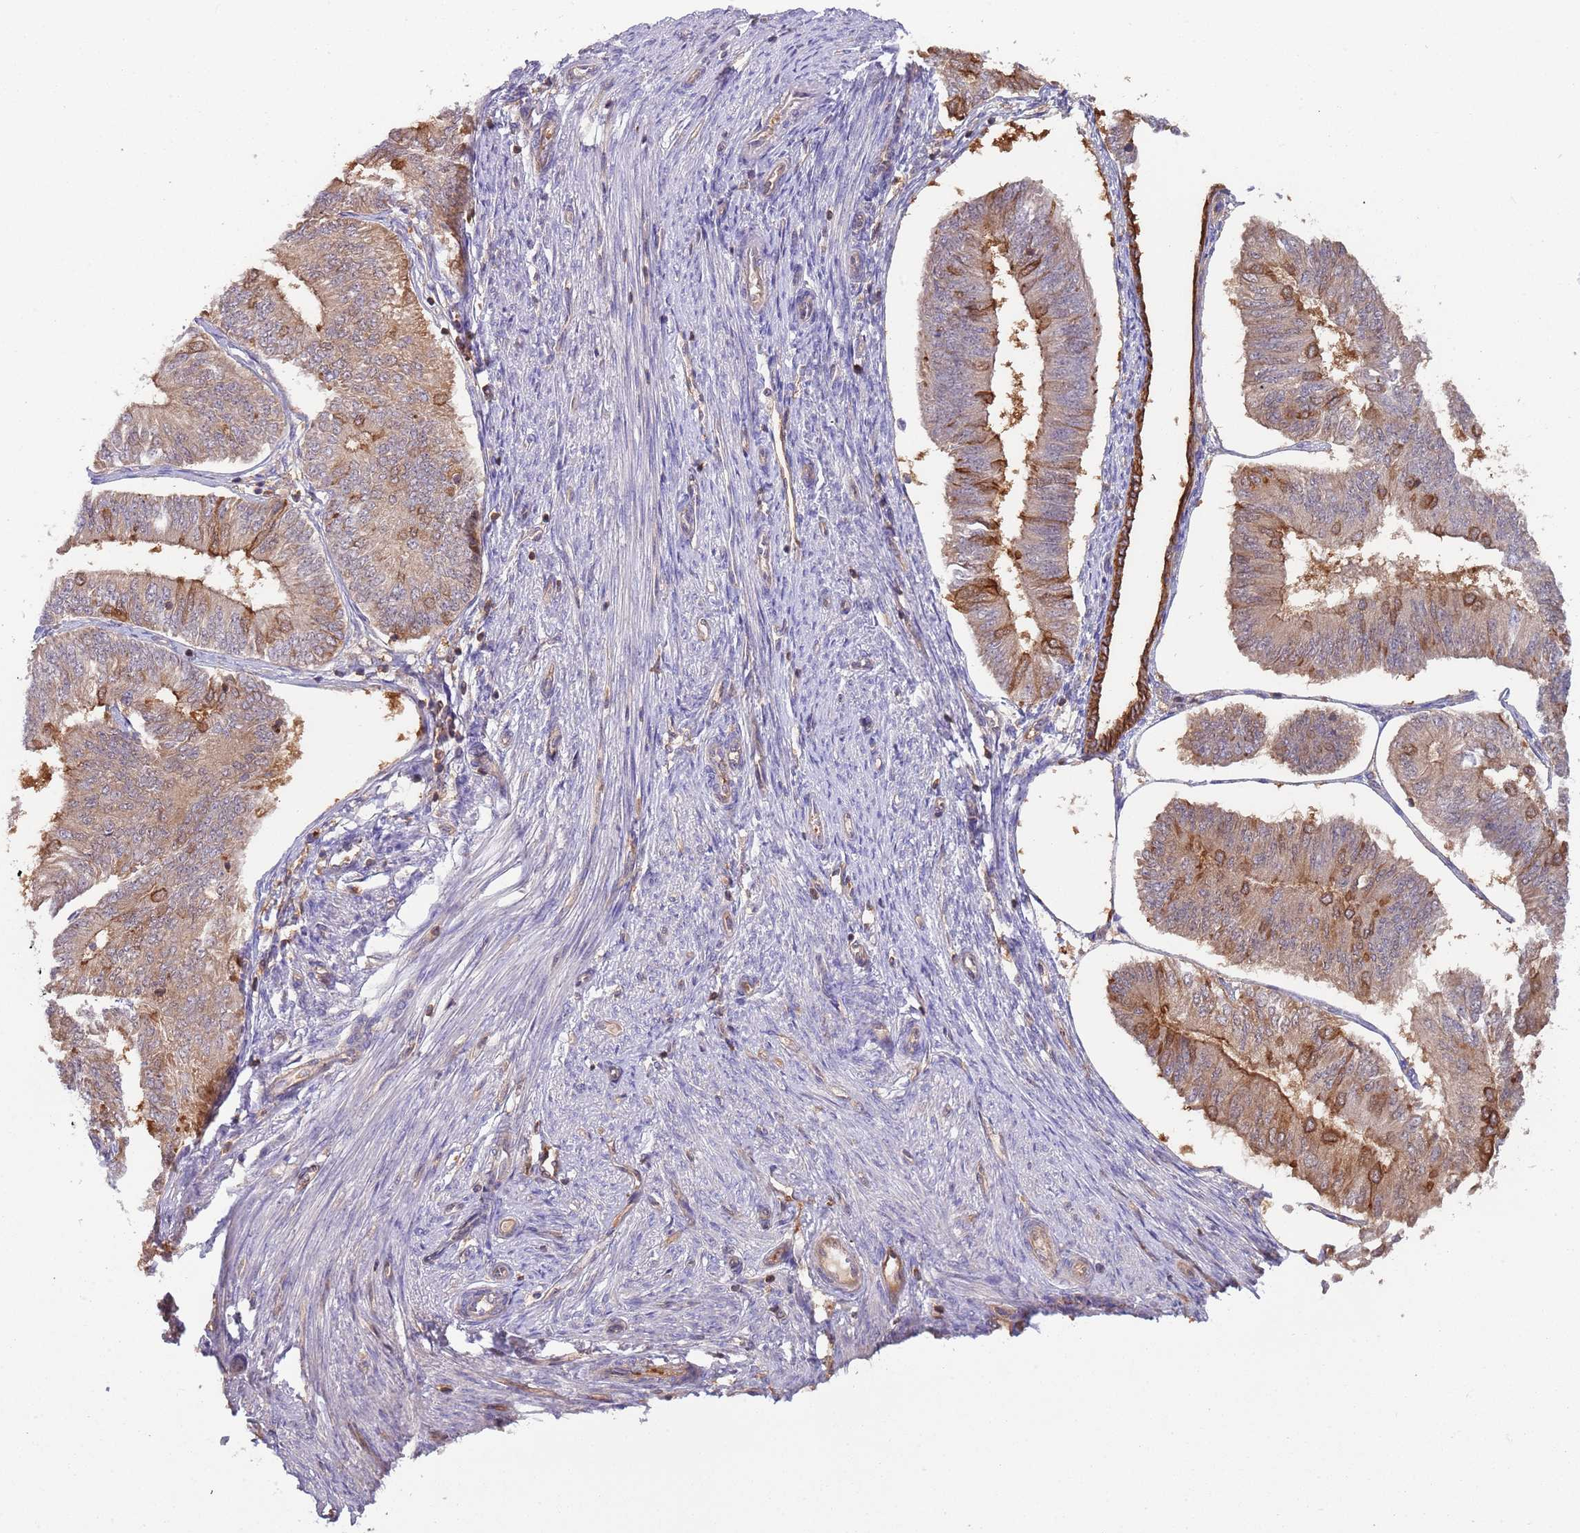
{"staining": {"intensity": "moderate", "quantity": "25%-75%", "location": "cytoplasmic/membranous"}, "tissue": "endometrial cancer", "cell_type": "Tumor cells", "image_type": "cancer", "snomed": [{"axis": "morphology", "description": "Adenocarcinoma, NOS"}, {"axis": "topography", "description": "Endometrium"}], "caption": "An image showing moderate cytoplasmic/membranous expression in about 25%-75% of tumor cells in adenocarcinoma (endometrial), as visualized by brown immunohistochemical staining.", "gene": "GSDMD", "patient": {"sex": "female", "age": 58}}